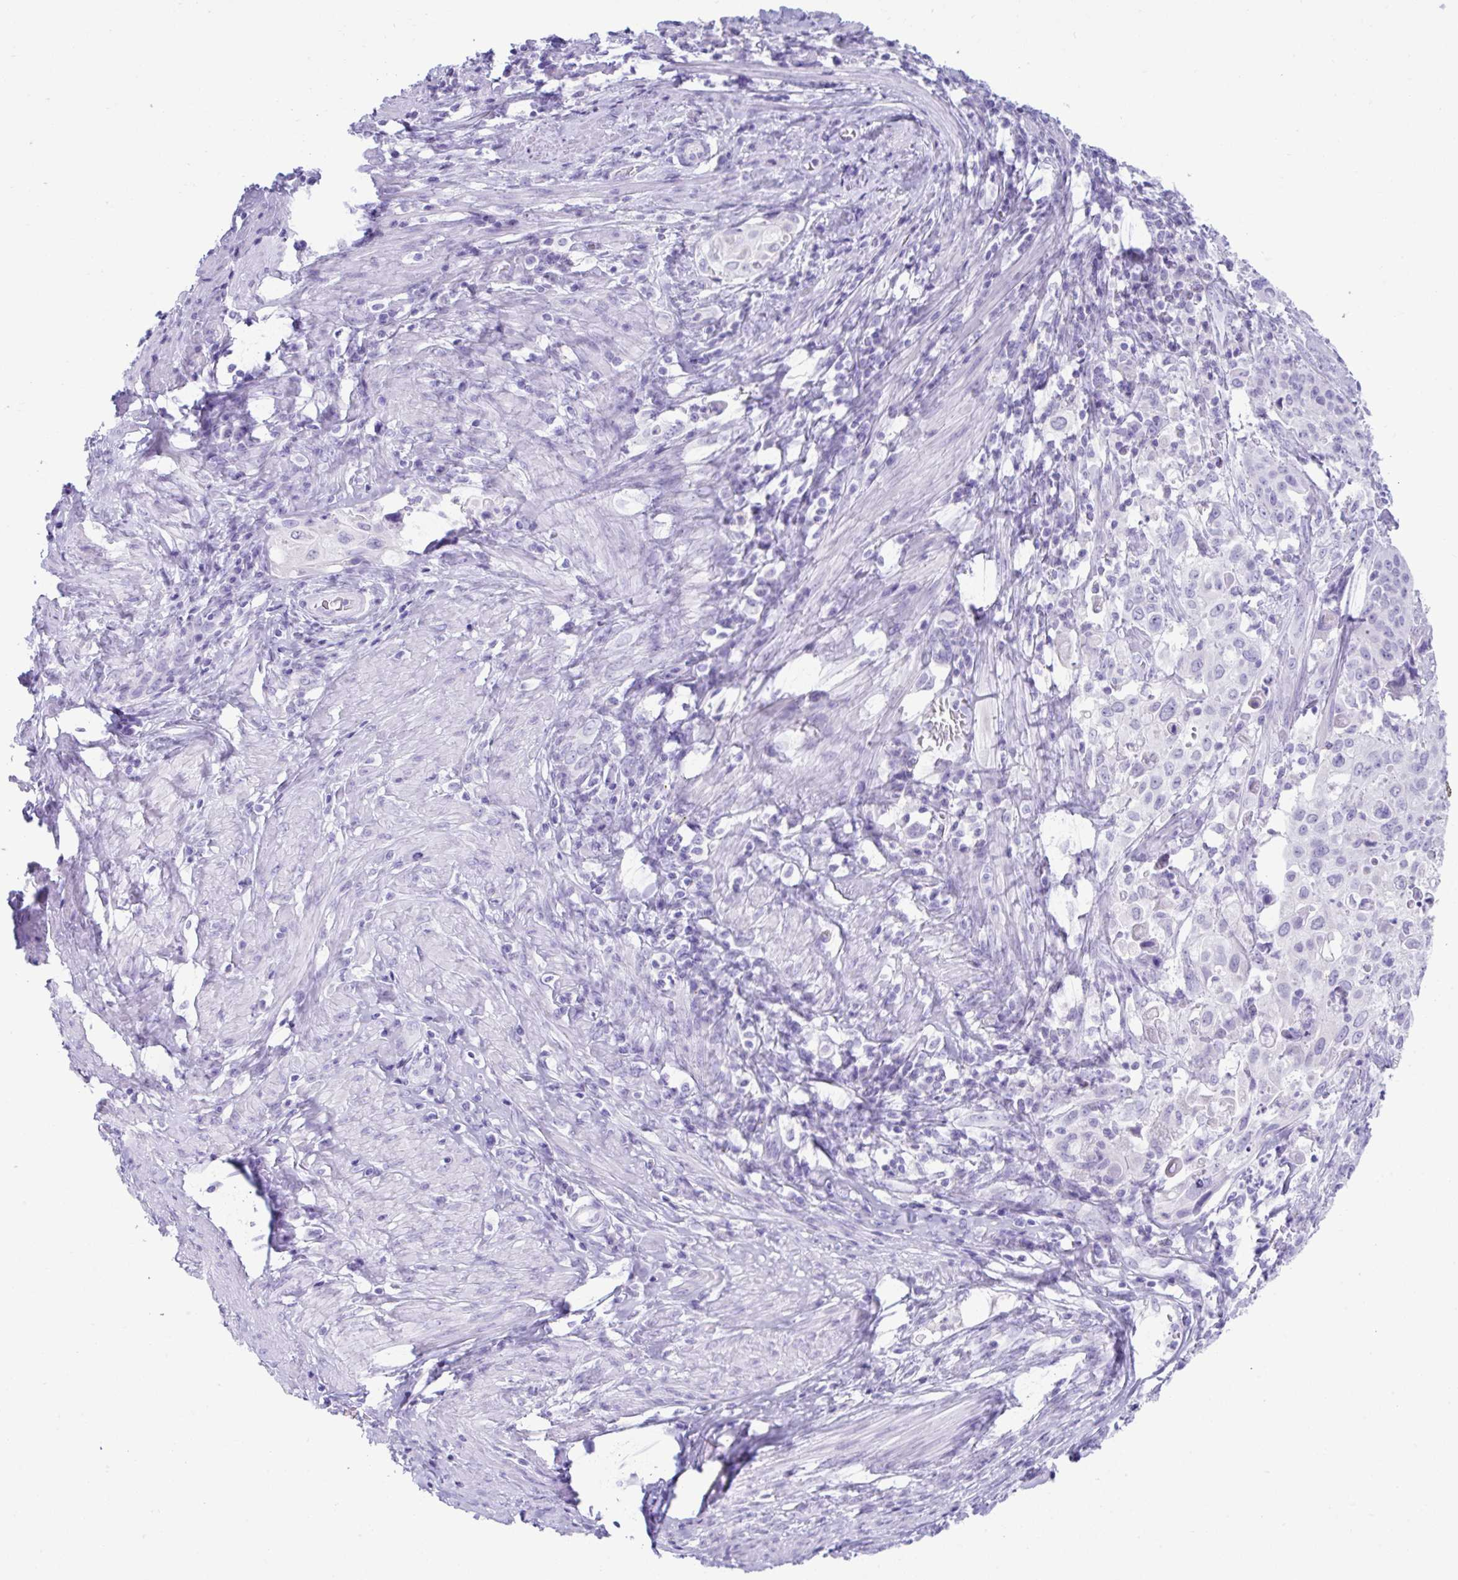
{"staining": {"intensity": "negative", "quantity": "none", "location": "none"}, "tissue": "cervical cancer", "cell_type": "Tumor cells", "image_type": "cancer", "snomed": [{"axis": "morphology", "description": "Squamous cell carcinoma, NOS"}, {"axis": "topography", "description": "Cervix"}], "caption": "This is a image of immunohistochemistry (IHC) staining of cervical cancer (squamous cell carcinoma), which shows no expression in tumor cells.", "gene": "PSCA", "patient": {"sex": "female", "age": 65}}